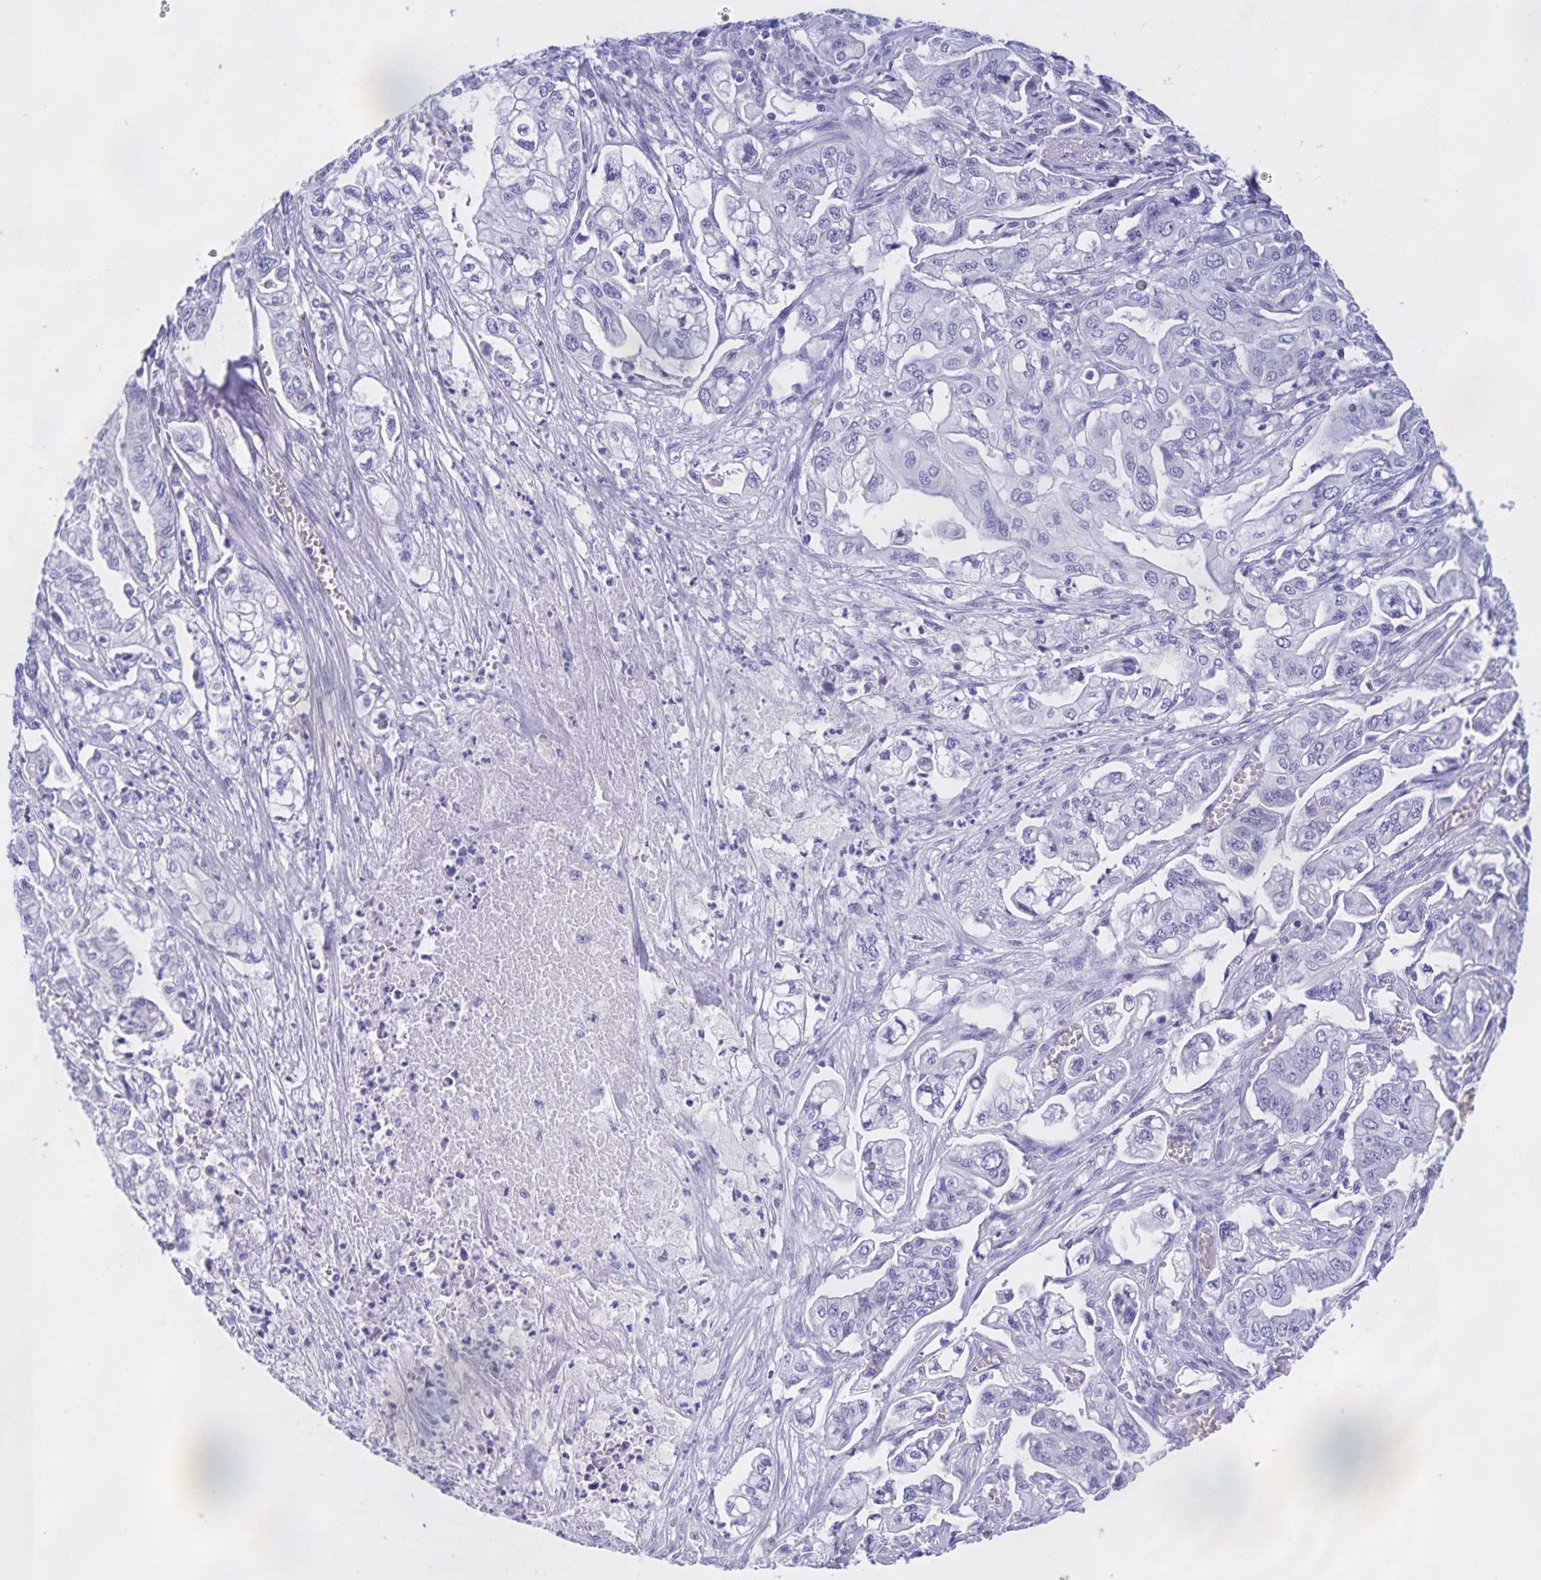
{"staining": {"intensity": "negative", "quantity": "none", "location": "none"}, "tissue": "pancreatic cancer", "cell_type": "Tumor cells", "image_type": "cancer", "snomed": [{"axis": "morphology", "description": "Adenocarcinoma, NOS"}, {"axis": "topography", "description": "Pancreas"}], "caption": "Tumor cells are negative for protein expression in human adenocarcinoma (pancreatic).", "gene": "CATSPER4", "patient": {"sex": "male", "age": 68}}